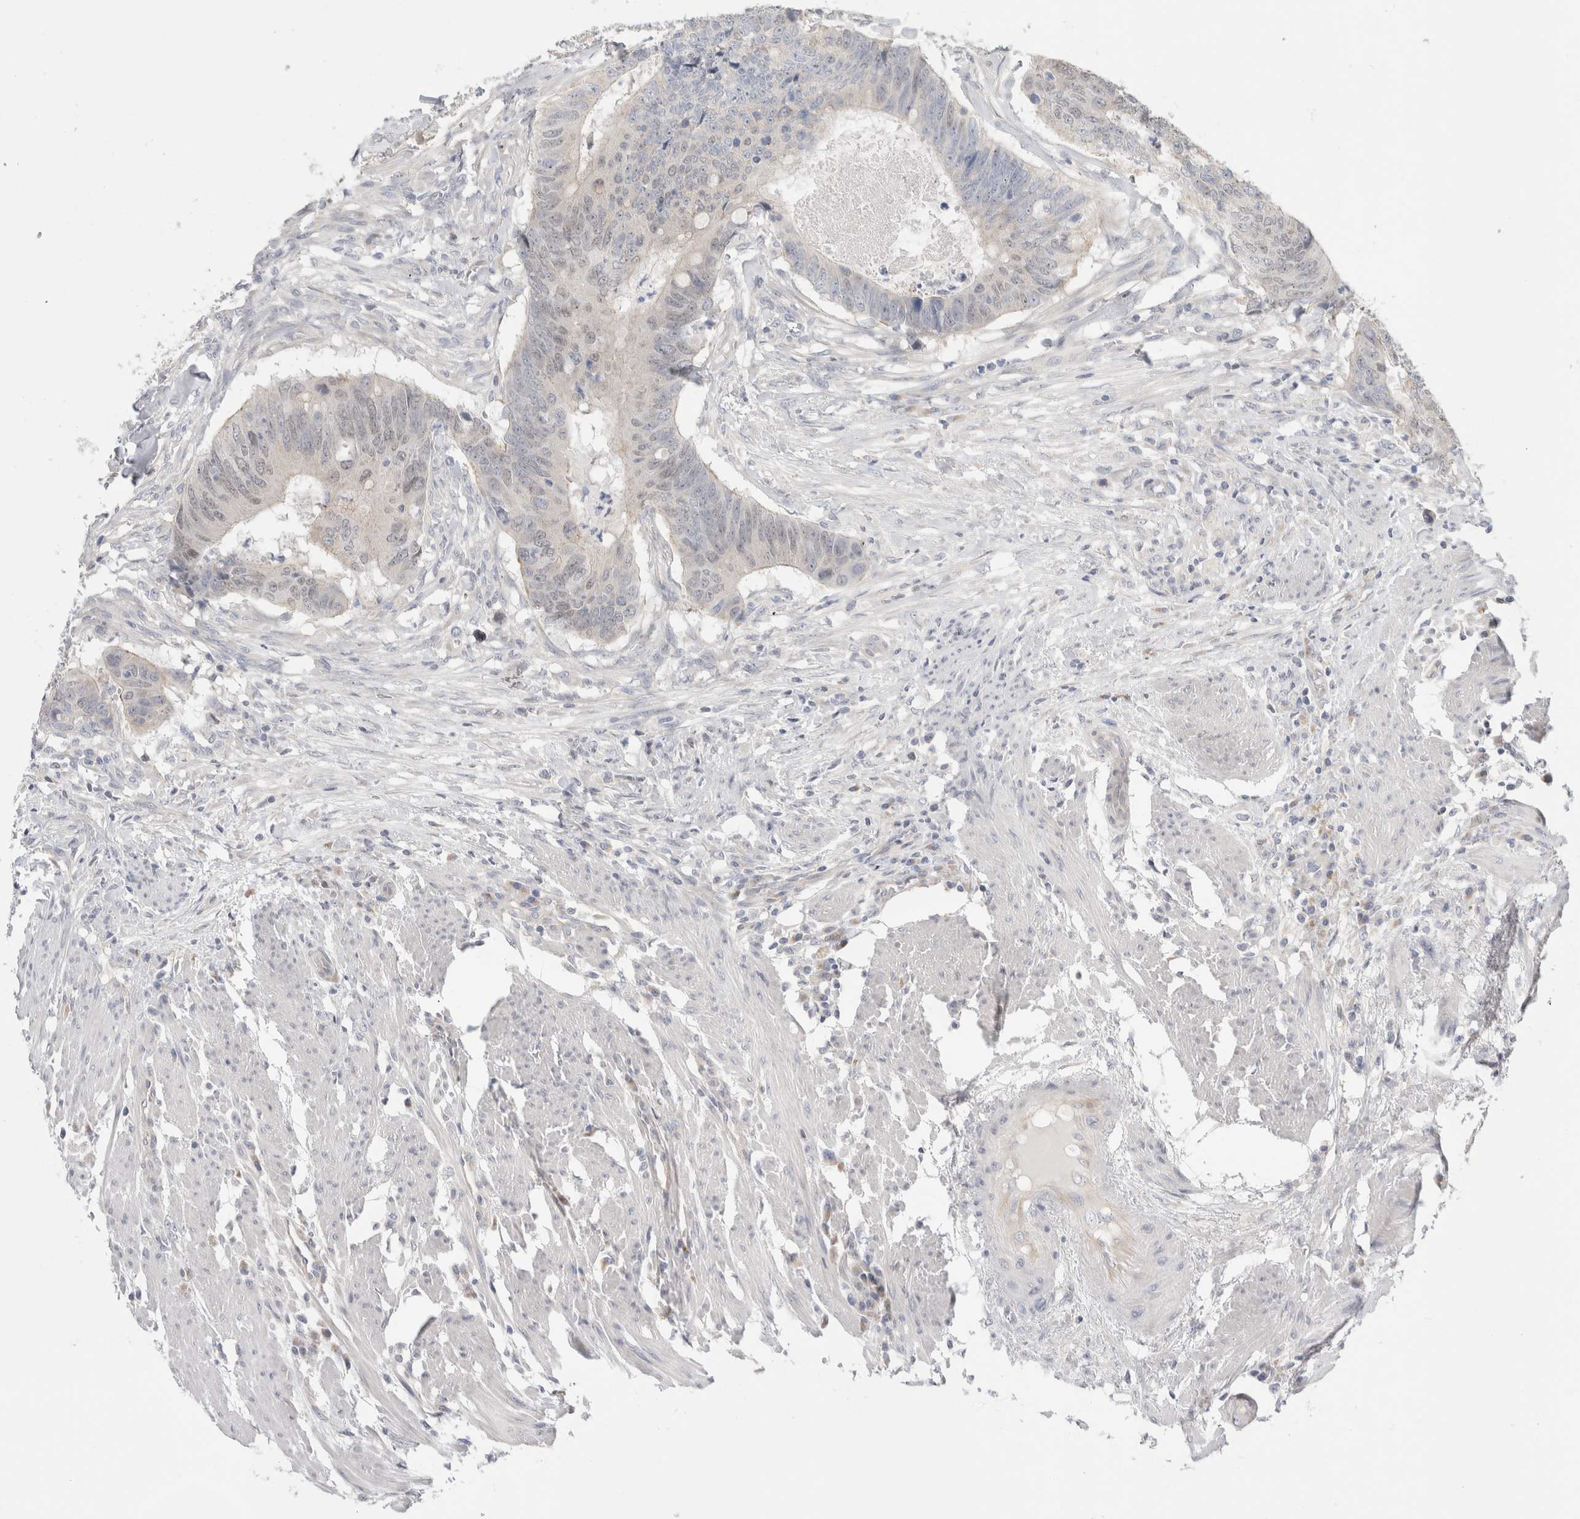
{"staining": {"intensity": "weak", "quantity": "<25%", "location": "nuclear"}, "tissue": "colorectal cancer", "cell_type": "Tumor cells", "image_type": "cancer", "snomed": [{"axis": "morphology", "description": "Adenocarcinoma, NOS"}, {"axis": "topography", "description": "Colon"}], "caption": "Photomicrograph shows no significant protein staining in tumor cells of colorectal cancer (adenocarcinoma).", "gene": "SYTL5", "patient": {"sex": "male", "age": 56}}